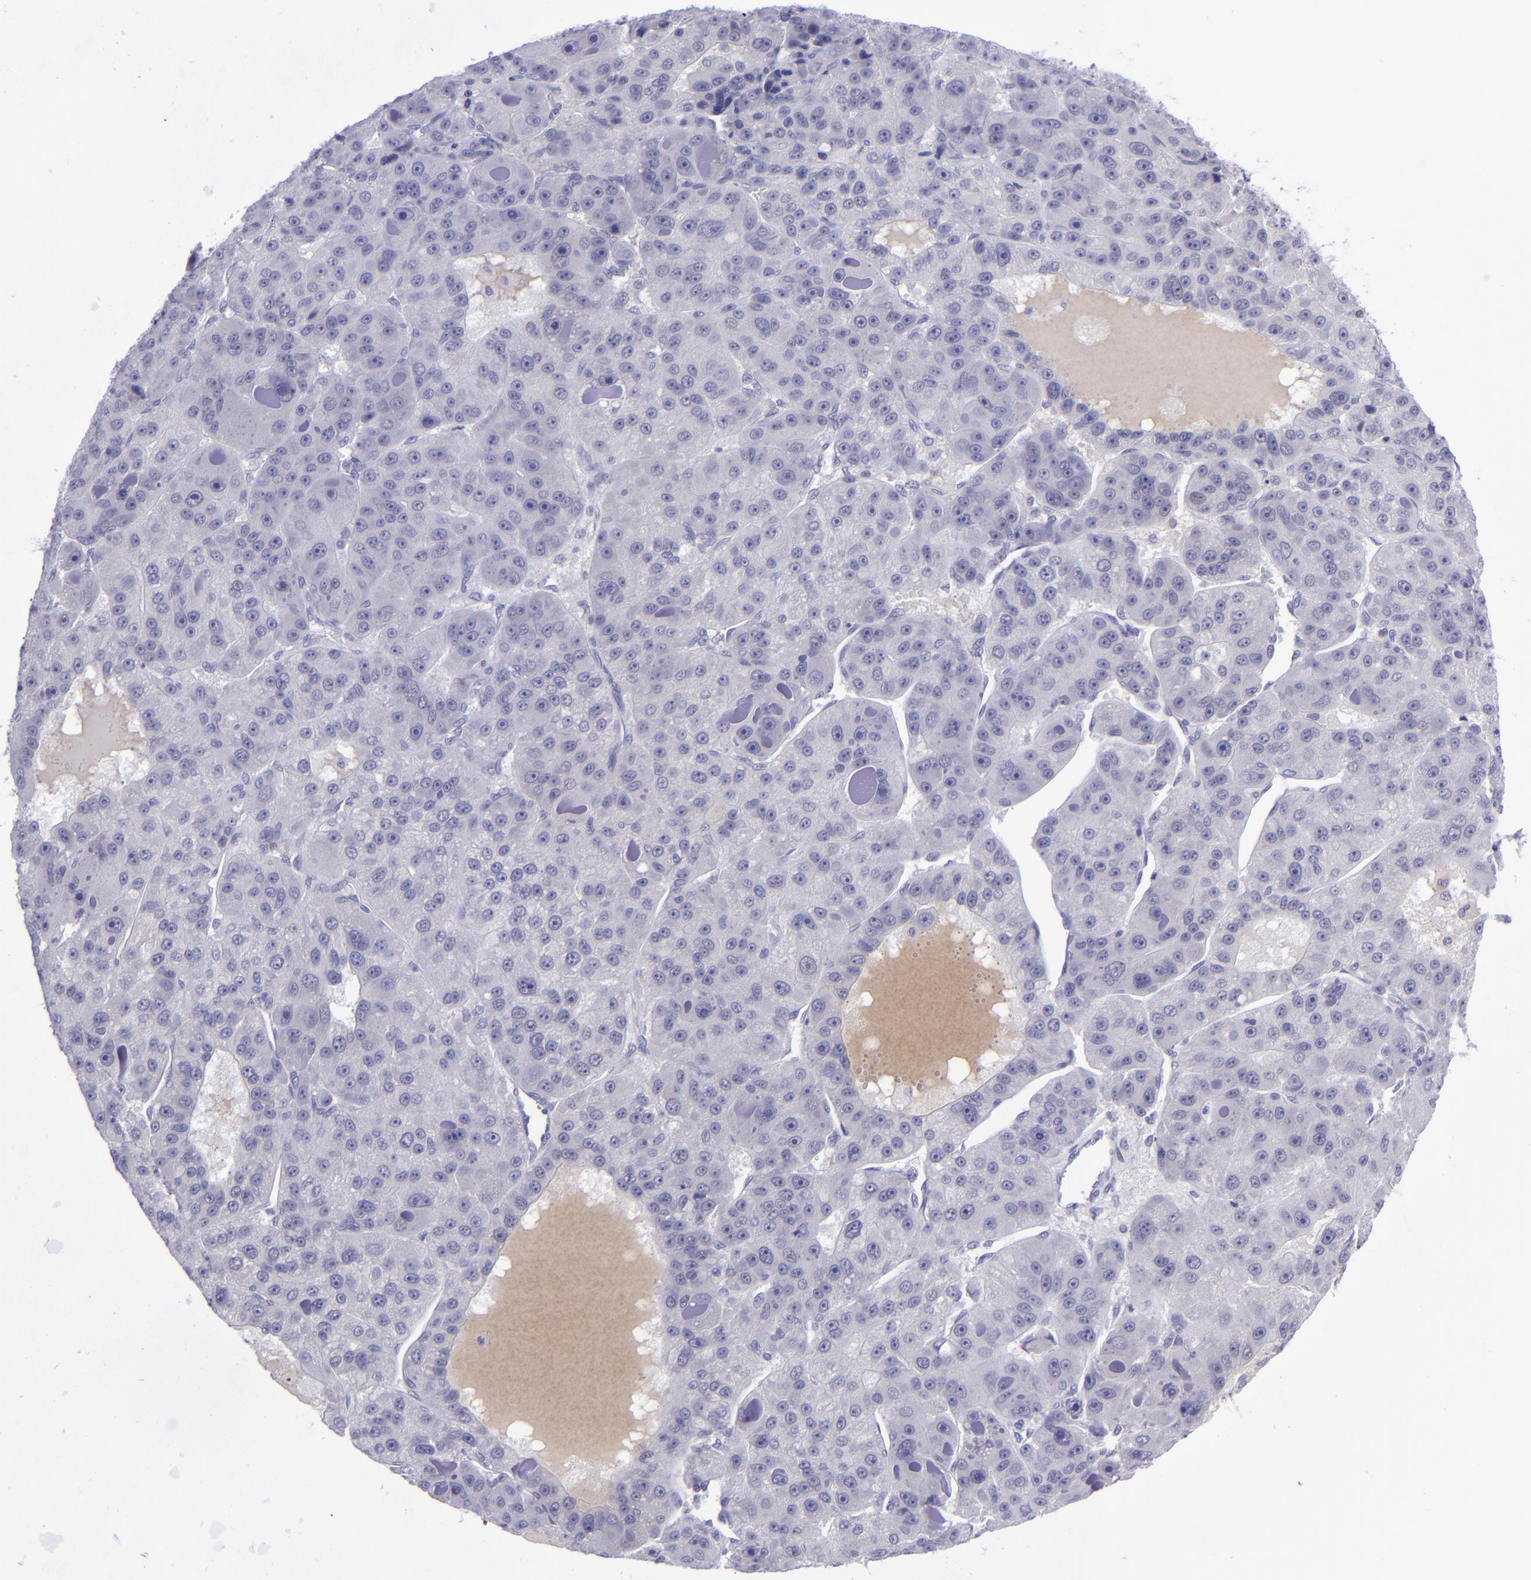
{"staining": {"intensity": "negative", "quantity": "none", "location": "none"}, "tissue": "liver cancer", "cell_type": "Tumor cells", "image_type": "cancer", "snomed": [{"axis": "morphology", "description": "Carcinoma, Hepatocellular, NOS"}, {"axis": "topography", "description": "Liver"}], "caption": "Photomicrograph shows no protein expression in tumor cells of liver cancer tissue. (Immunohistochemistry (ihc), brightfield microscopy, high magnification).", "gene": "POU2F2", "patient": {"sex": "male", "age": 76}}